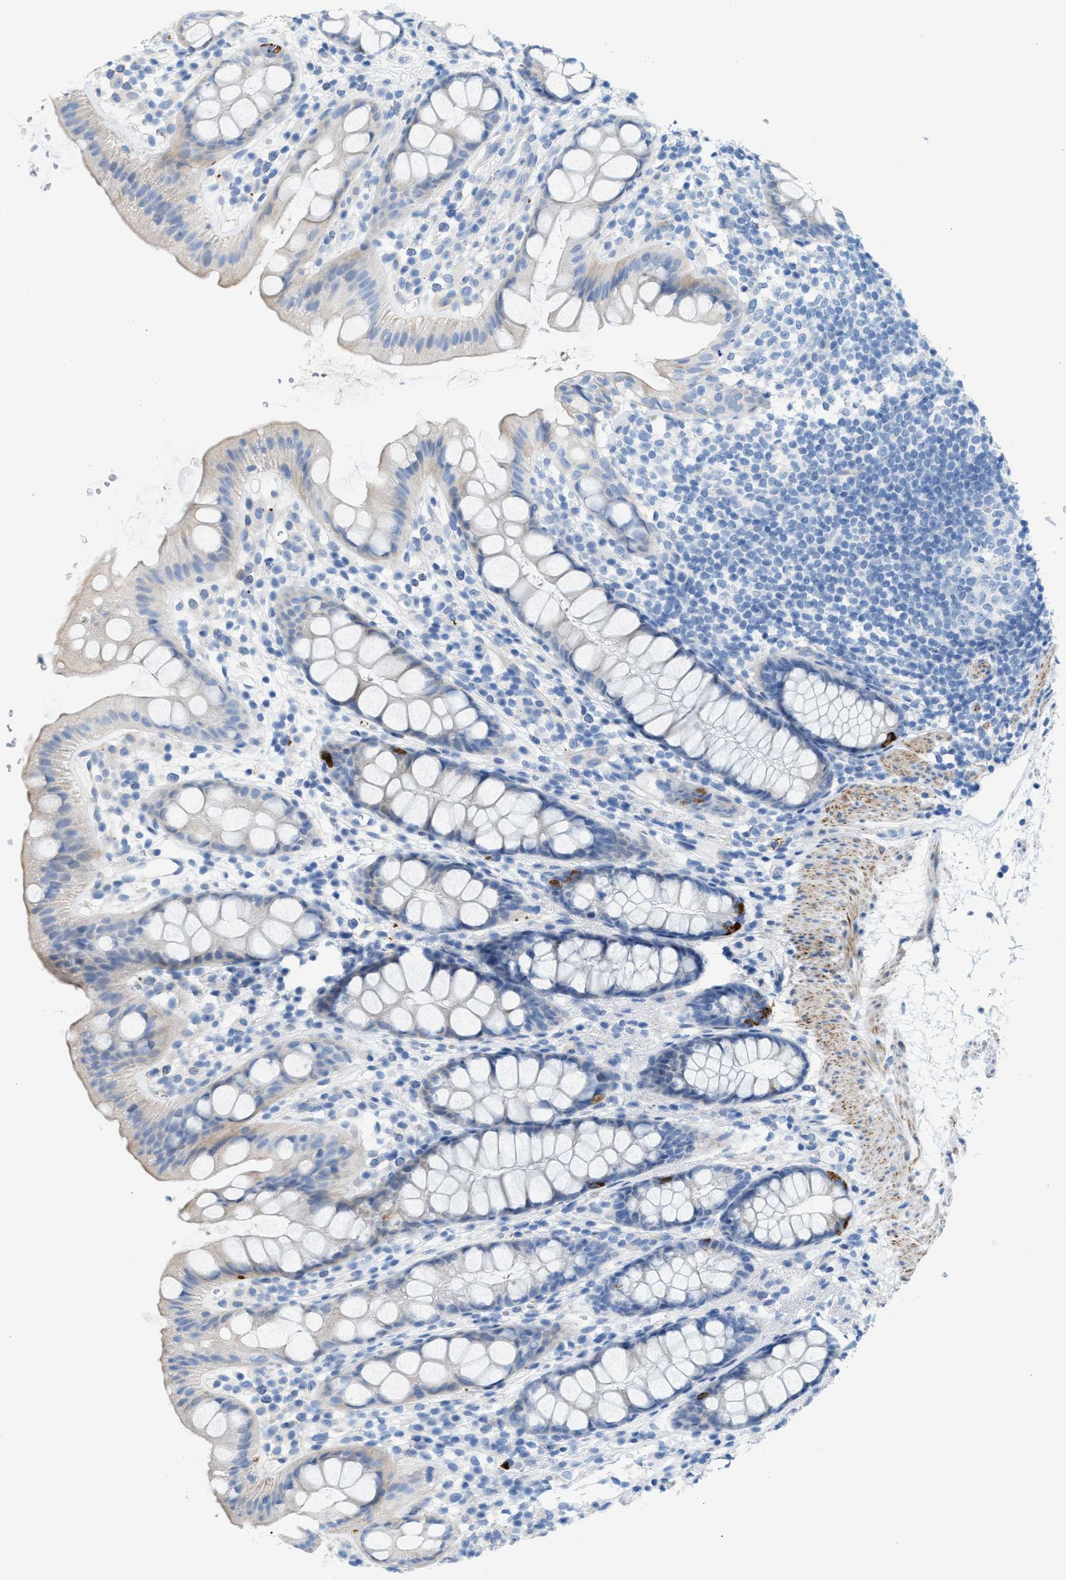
{"staining": {"intensity": "strong", "quantity": "<25%", "location": "cytoplasmic/membranous"}, "tissue": "rectum", "cell_type": "Glandular cells", "image_type": "normal", "snomed": [{"axis": "morphology", "description": "Normal tissue, NOS"}, {"axis": "topography", "description": "Rectum"}], "caption": "Glandular cells reveal strong cytoplasmic/membranous expression in about <25% of cells in normal rectum.", "gene": "MPP3", "patient": {"sex": "female", "age": 65}}